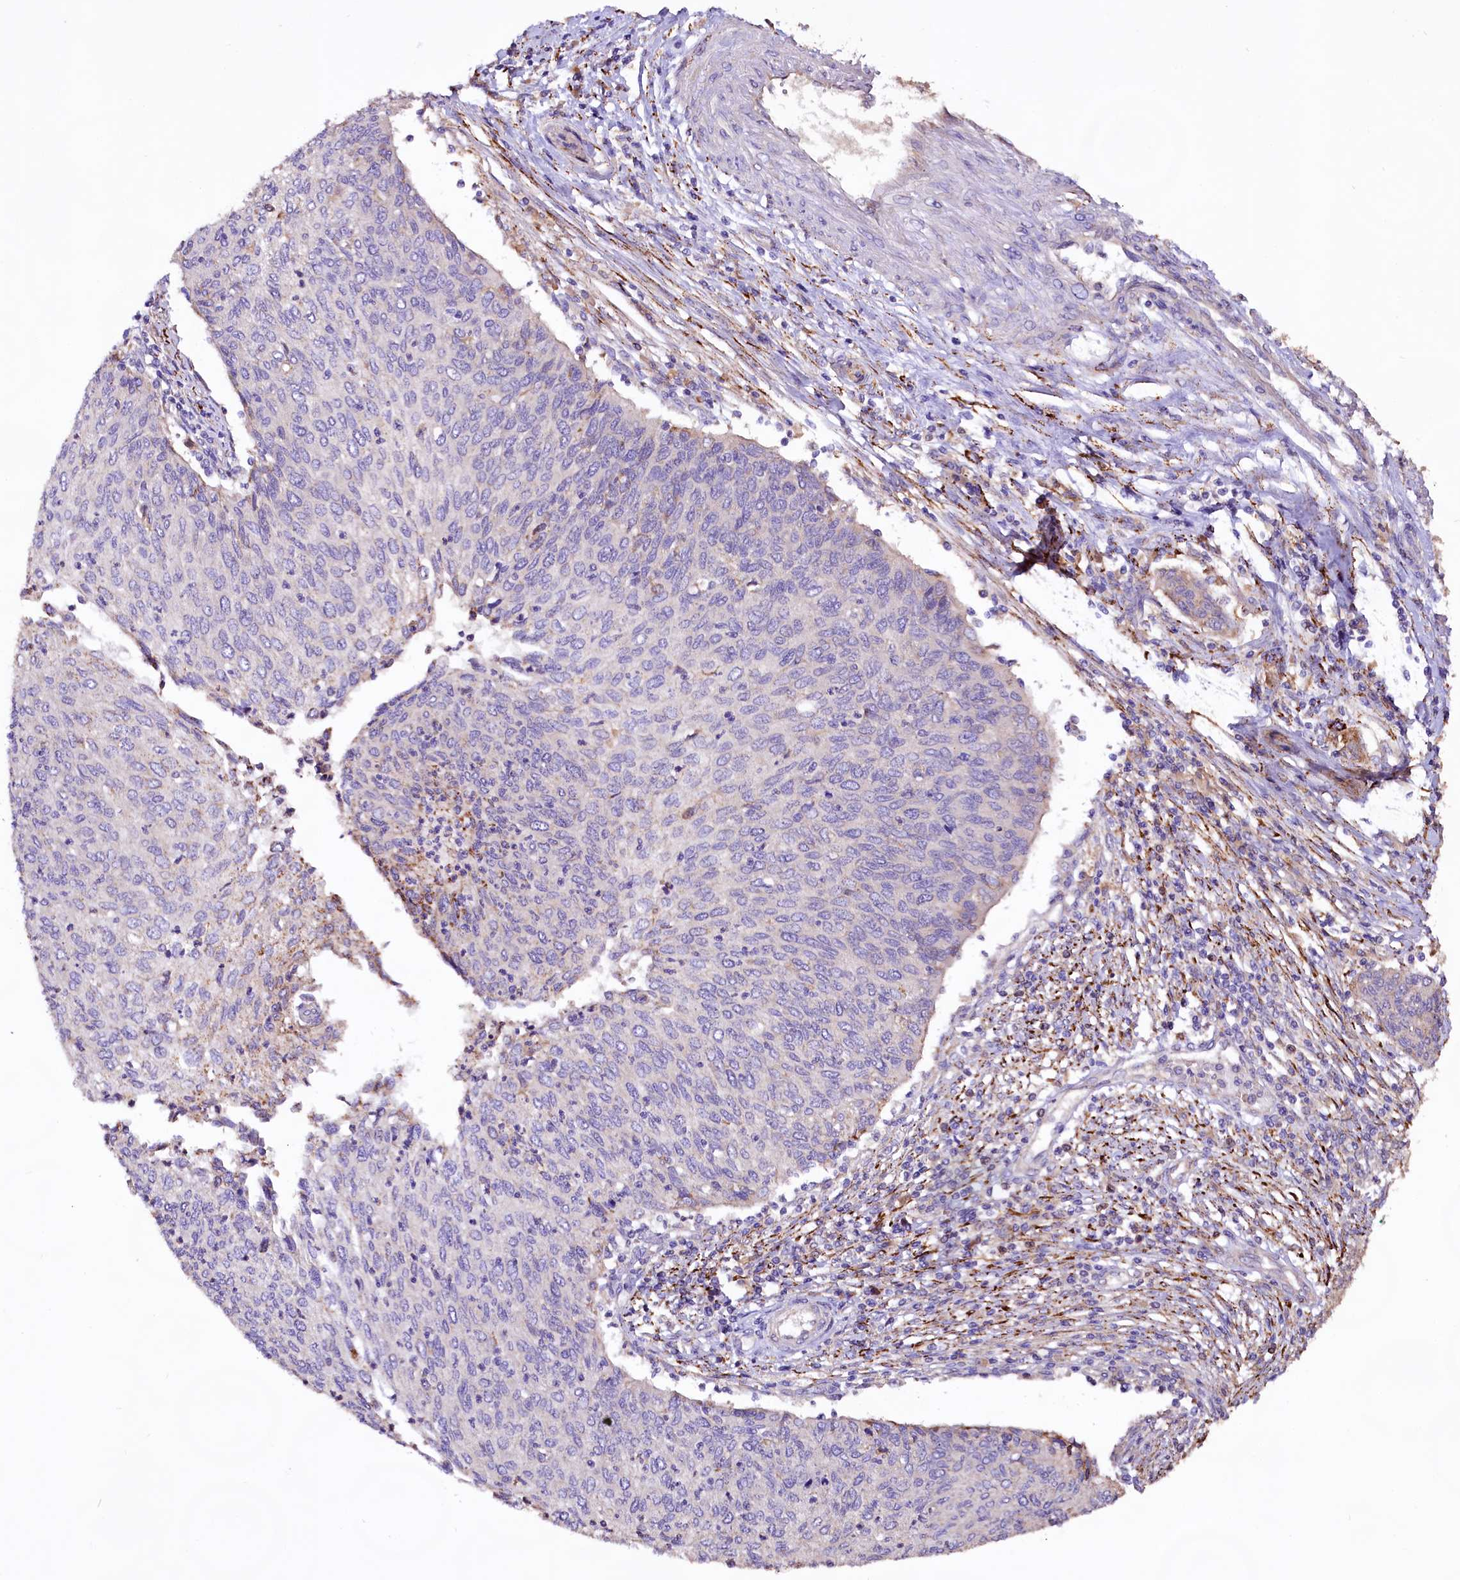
{"staining": {"intensity": "negative", "quantity": "none", "location": "none"}, "tissue": "cervical cancer", "cell_type": "Tumor cells", "image_type": "cancer", "snomed": [{"axis": "morphology", "description": "Squamous cell carcinoma, NOS"}, {"axis": "topography", "description": "Cervix"}], "caption": "DAB immunohistochemical staining of human squamous cell carcinoma (cervical) demonstrates no significant positivity in tumor cells. (Immunohistochemistry (ihc), brightfield microscopy, high magnification).", "gene": "DMXL2", "patient": {"sex": "female", "age": 38}}